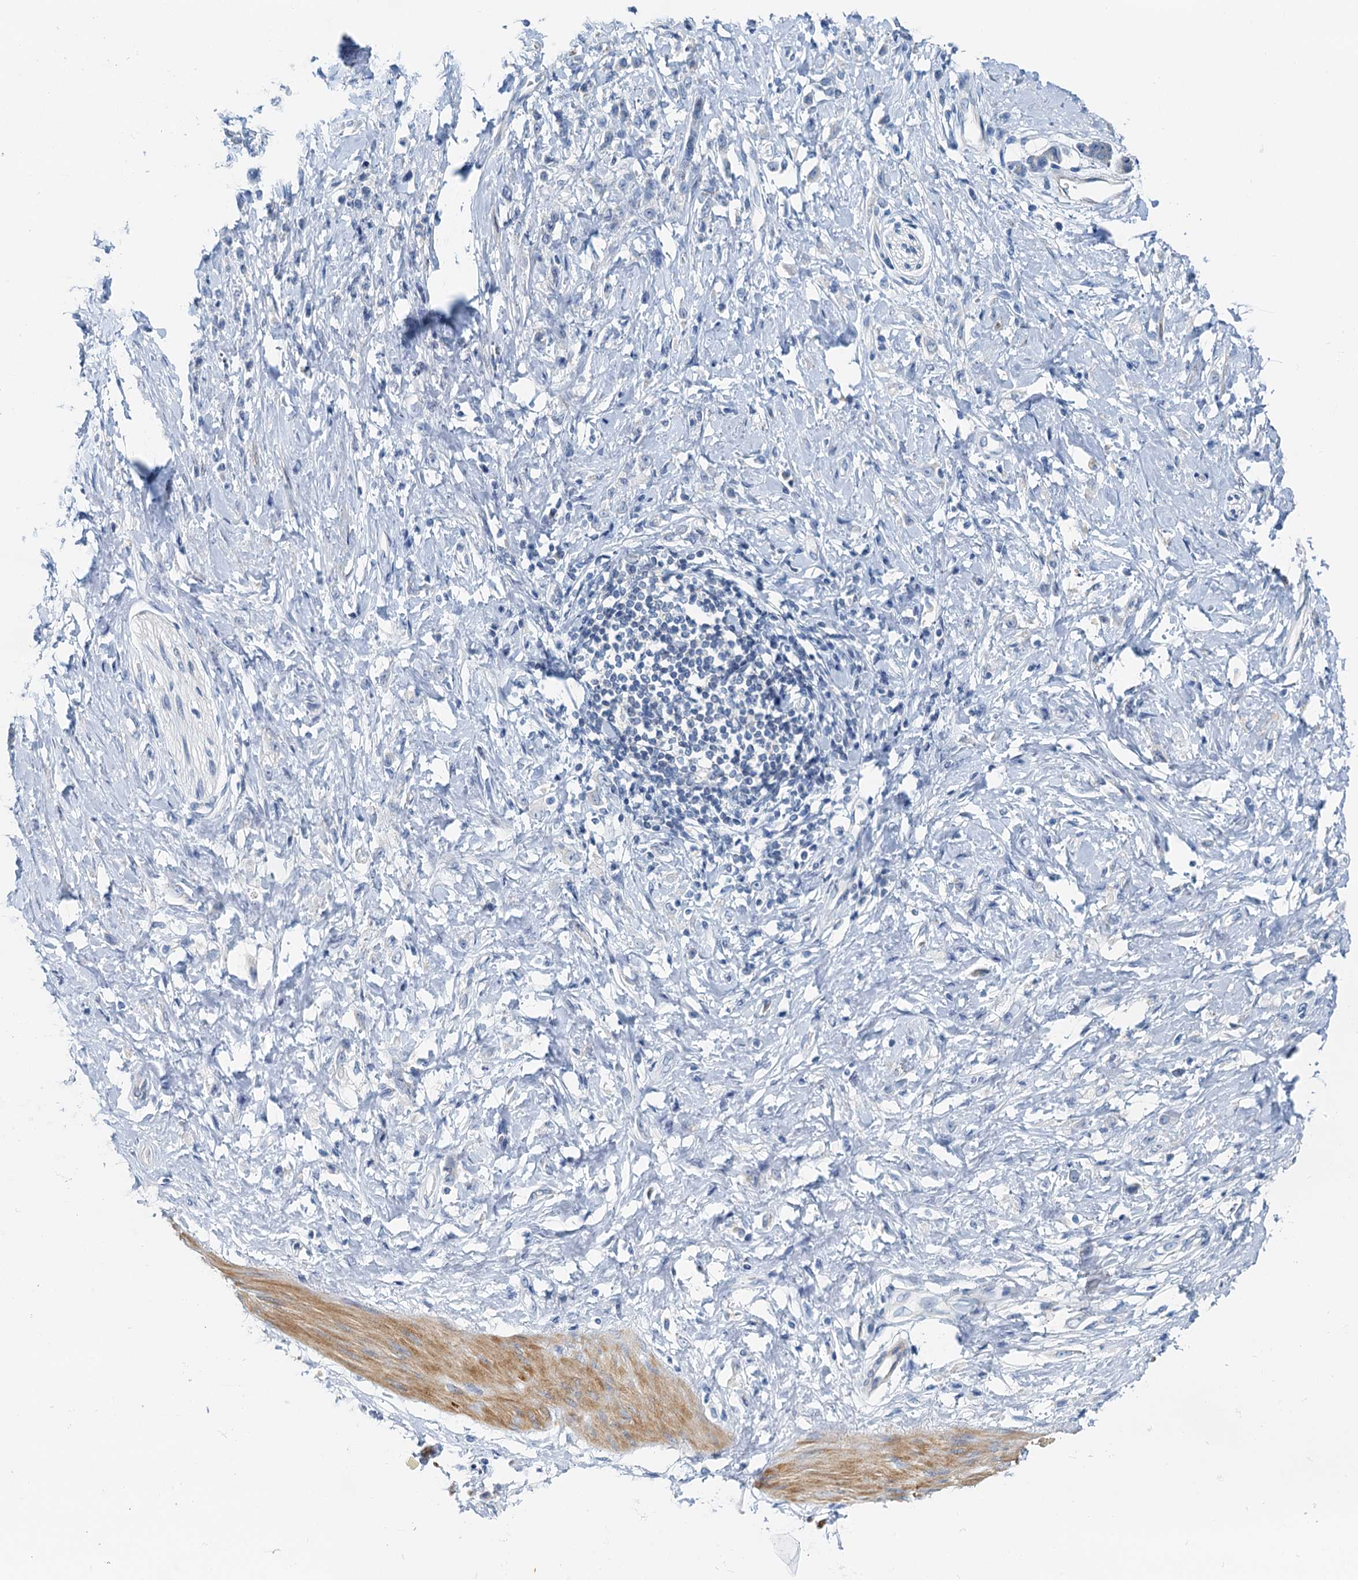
{"staining": {"intensity": "negative", "quantity": "none", "location": "none"}, "tissue": "stomach cancer", "cell_type": "Tumor cells", "image_type": "cancer", "snomed": [{"axis": "morphology", "description": "Adenocarcinoma, NOS"}, {"axis": "topography", "description": "Stomach"}], "caption": "Immunohistochemistry micrograph of neoplastic tissue: stomach cancer (adenocarcinoma) stained with DAB (3,3'-diaminobenzidine) exhibits no significant protein staining in tumor cells.", "gene": "DTD1", "patient": {"sex": "female", "age": 60}}